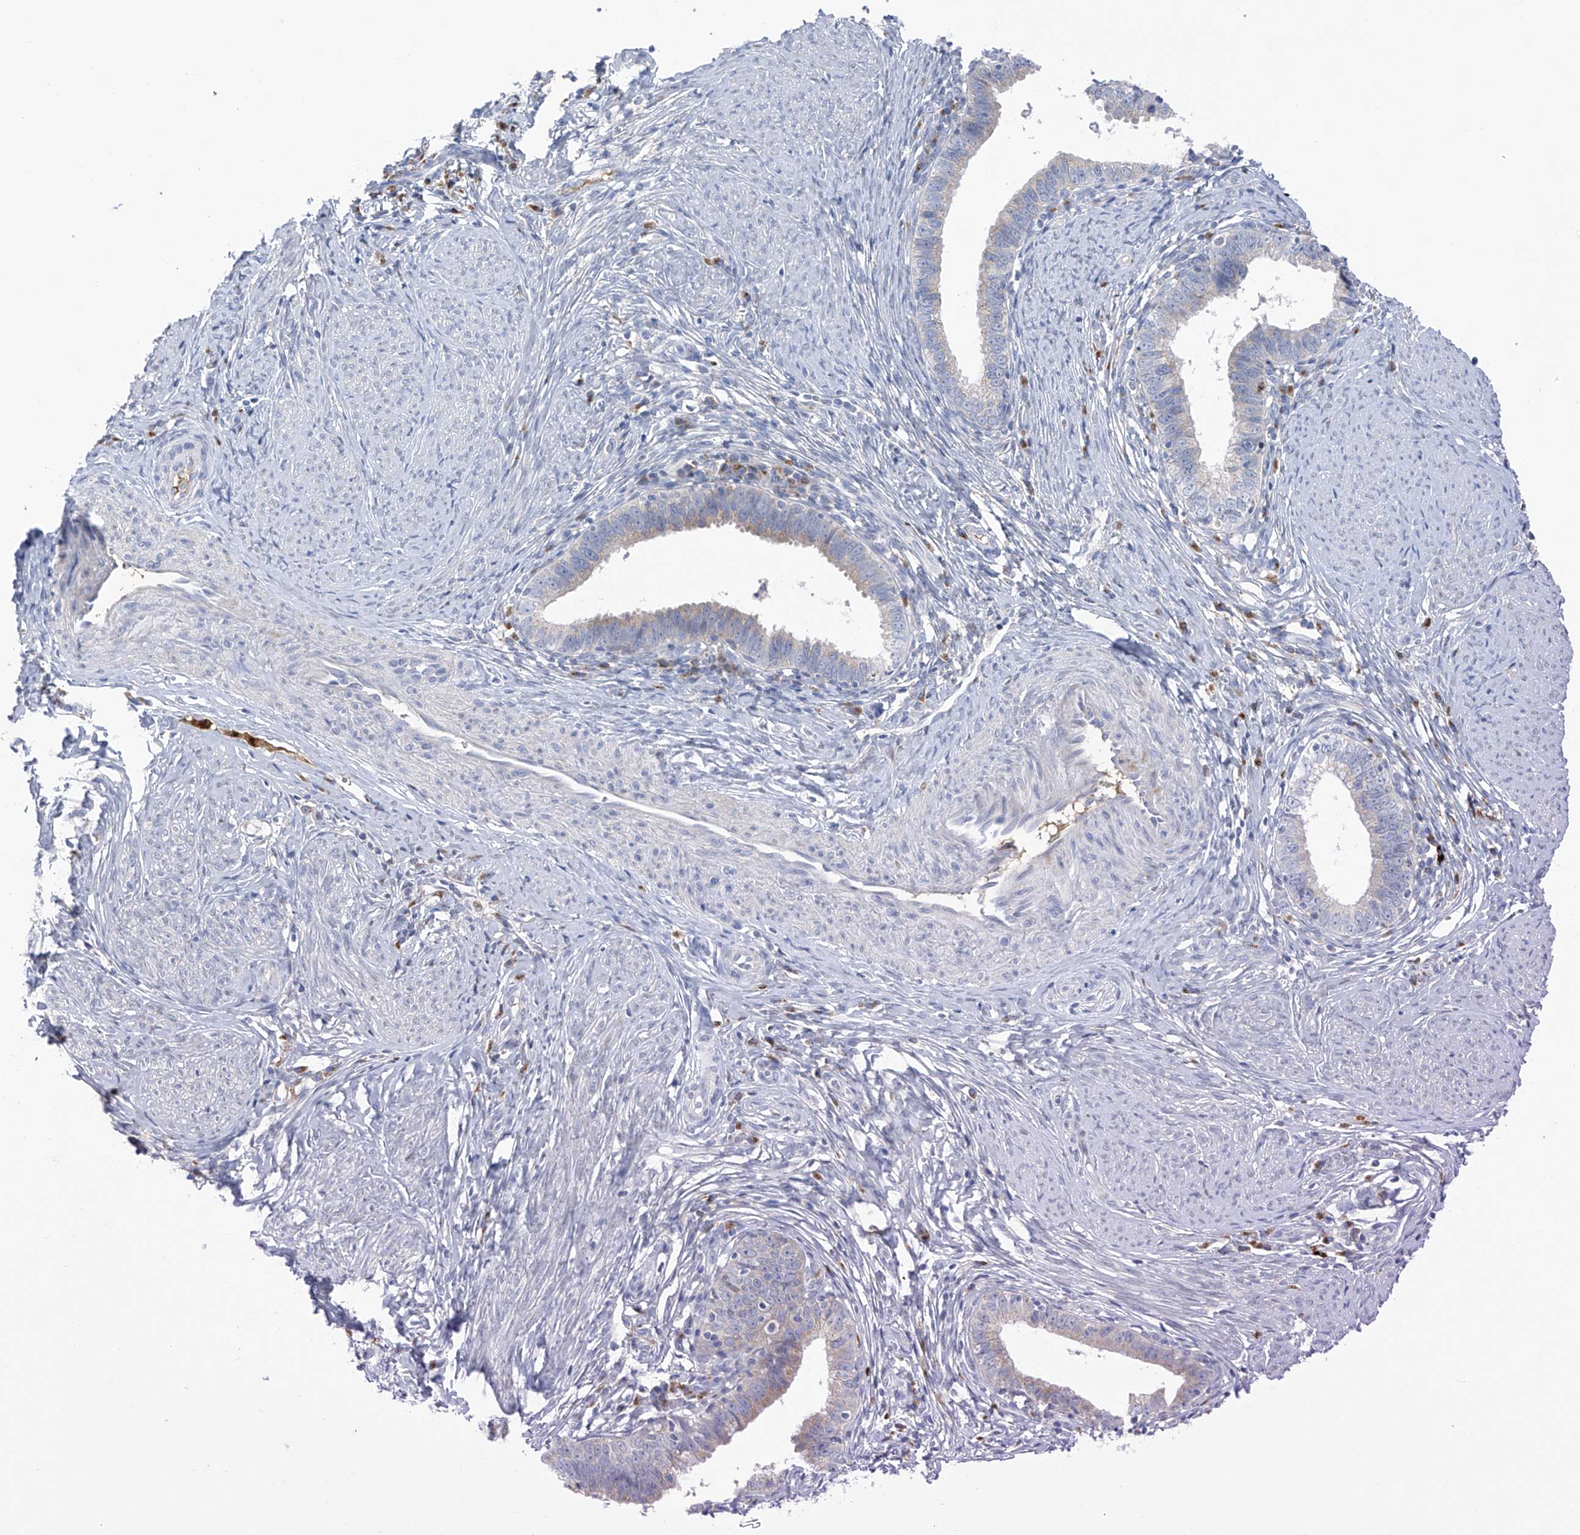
{"staining": {"intensity": "negative", "quantity": "none", "location": "none"}, "tissue": "cervical cancer", "cell_type": "Tumor cells", "image_type": "cancer", "snomed": [{"axis": "morphology", "description": "Adenocarcinoma, NOS"}, {"axis": "topography", "description": "Cervix"}], "caption": "This is an immunohistochemistry (IHC) histopathology image of adenocarcinoma (cervical). There is no expression in tumor cells.", "gene": "SLCO4A1", "patient": {"sex": "female", "age": 36}}